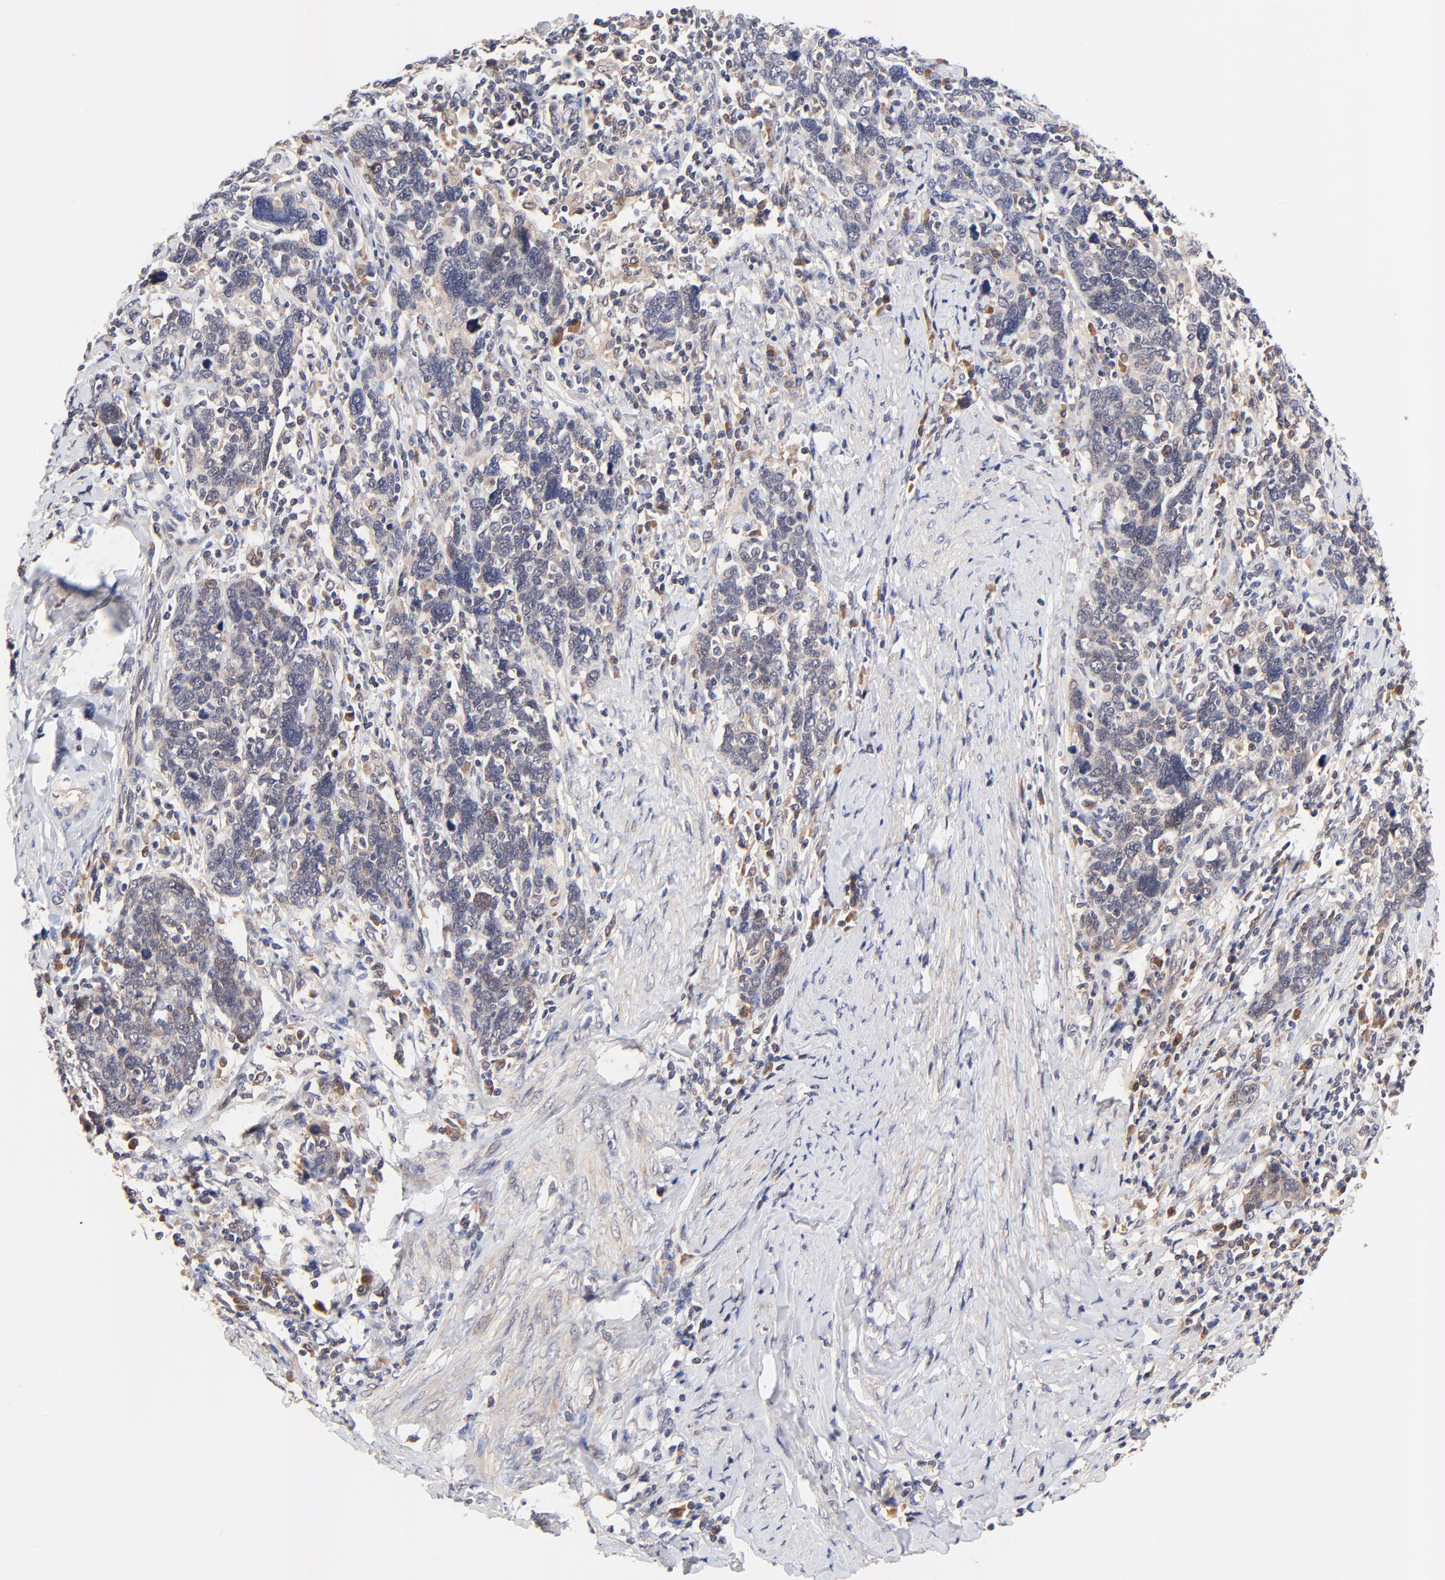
{"staining": {"intensity": "weak", "quantity": "25%-75%", "location": "cytoplasmic/membranous,nuclear"}, "tissue": "cervical cancer", "cell_type": "Tumor cells", "image_type": "cancer", "snomed": [{"axis": "morphology", "description": "Squamous cell carcinoma, NOS"}, {"axis": "topography", "description": "Cervix"}], "caption": "Weak cytoplasmic/membranous and nuclear expression for a protein is present in about 25%-75% of tumor cells of squamous cell carcinoma (cervical) using immunohistochemistry.", "gene": "TXNL1", "patient": {"sex": "female", "age": 41}}